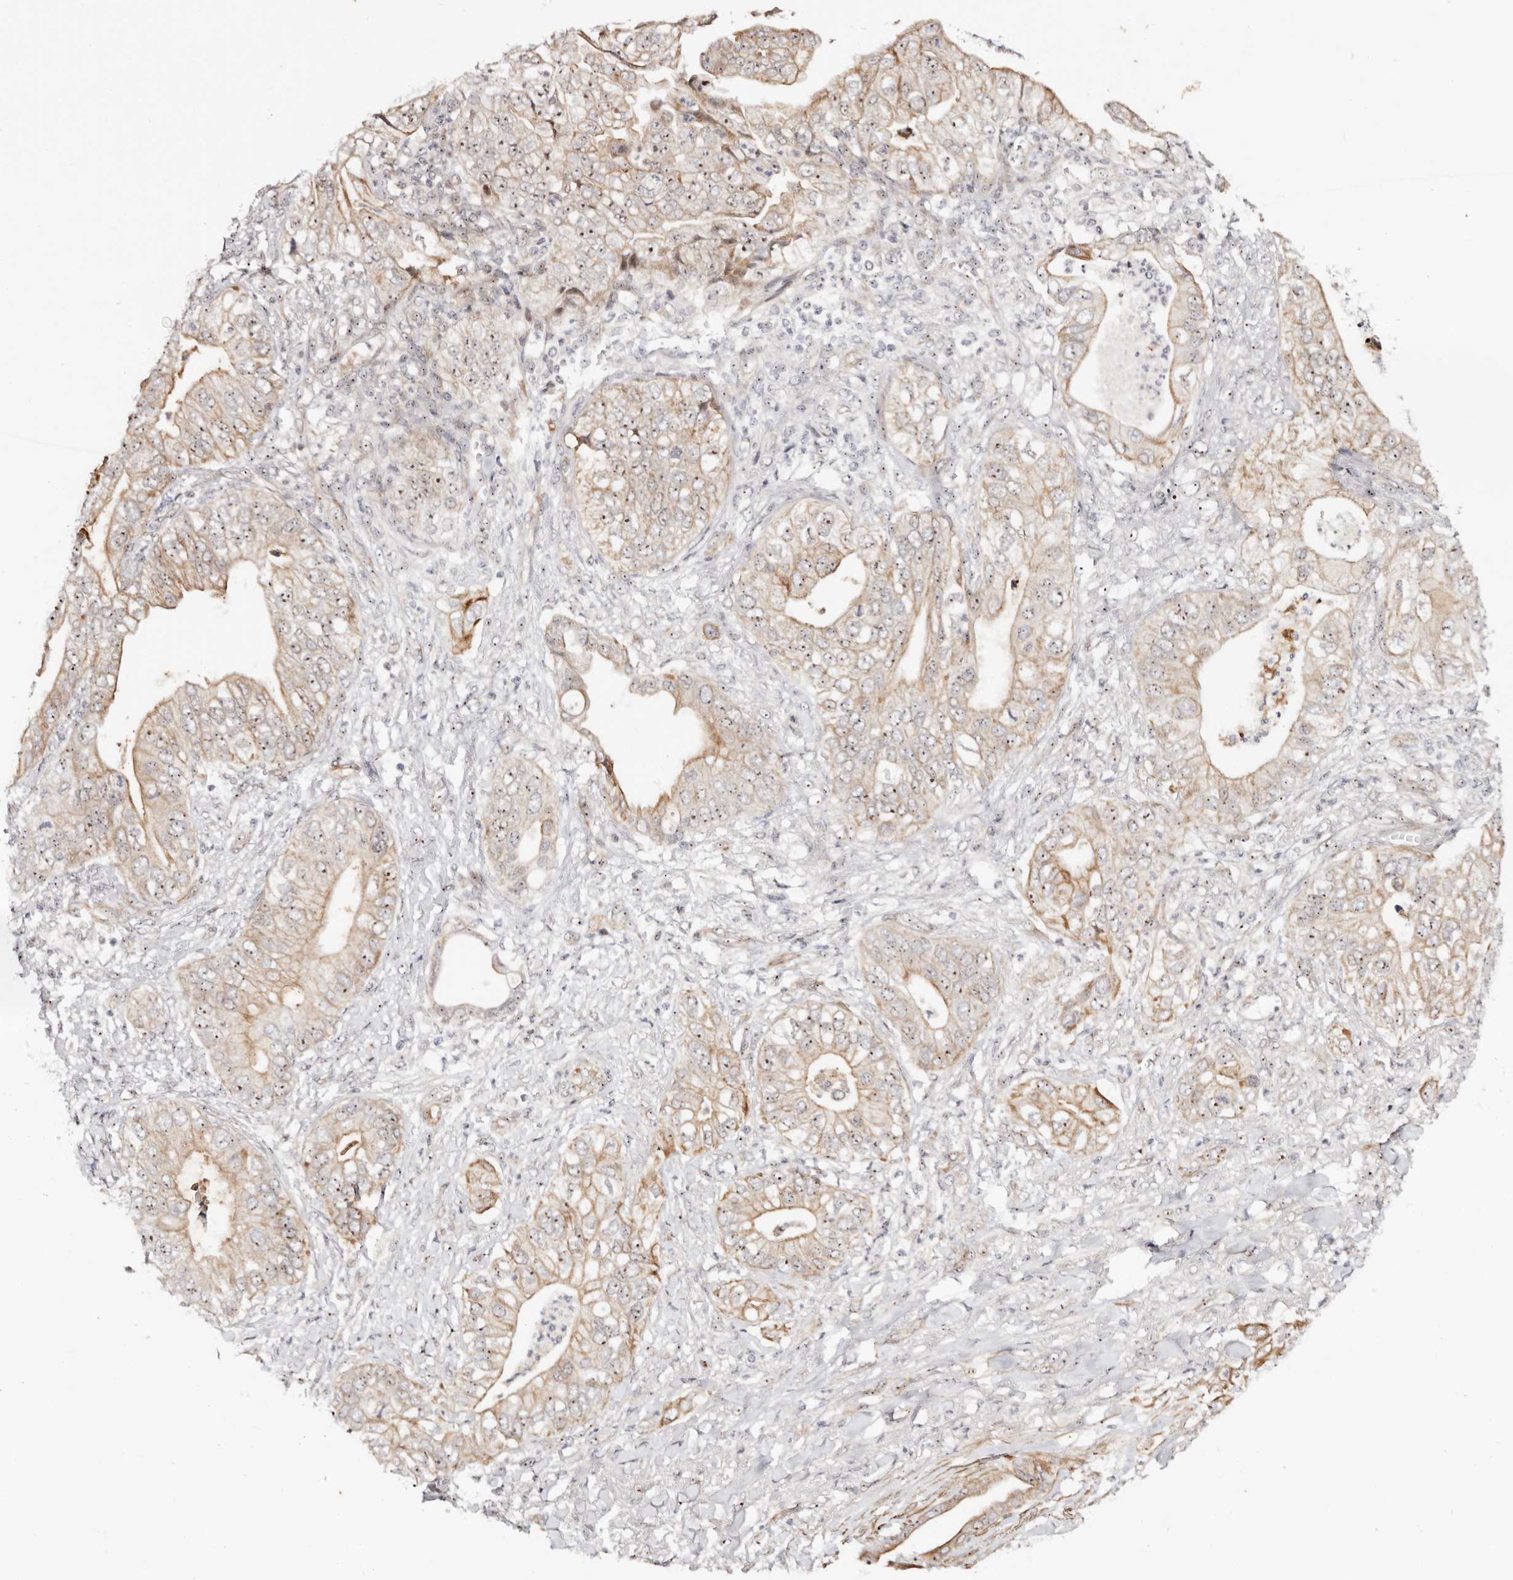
{"staining": {"intensity": "moderate", "quantity": ">75%", "location": "cytoplasmic/membranous,nuclear"}, "tissue": "pancreatic cancer", "cell_type": "Tumor cells", "image_type": "cancer", "snomed": [{"axis": "morphology", "description": "Adenocarcinoma, NOS"}, {"axis": "topography", "description": "Pancreas"}], "caption": "Pancreatic cancer (adenocarcinoma) was stained to show a protein in brown. There is medium levels of moderate cytoplasmic/membranous and nuclear staining in about >75% of tumor cells.", "gene": "ODF2L", "patient": {"sex": "female", "age": 78}}